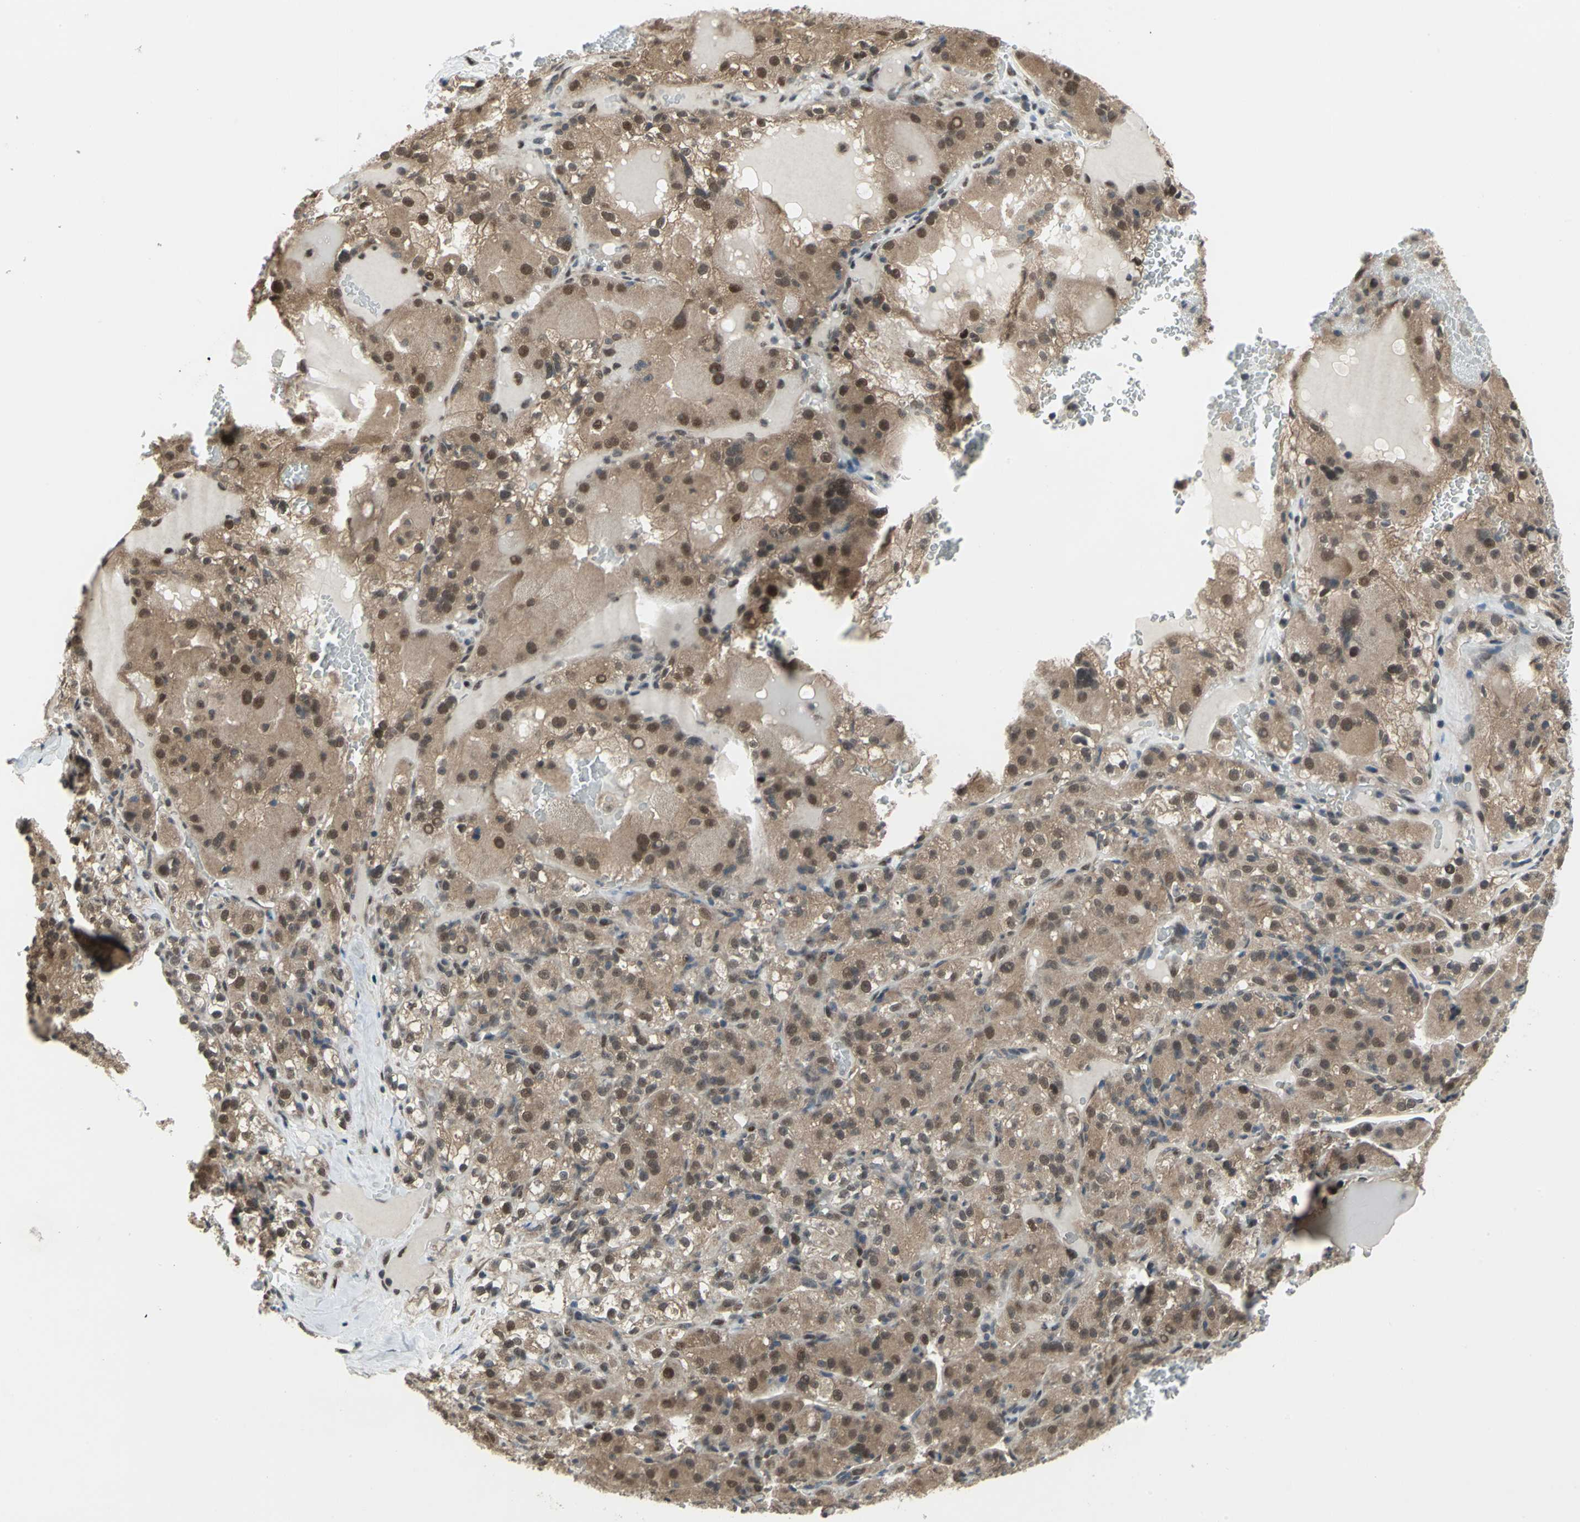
{"staining": {"intensity": "moderate", "quantity": ">75%", "location": "cytoplasmic/membranous,nuclear"}, "tissue": "renal cancer", "cell_type": "Tumor cells", "image_type": "cancer", "snomed": [{"axis": "morphology", "description": "Normal tissue, NOS"}, {"axis": "morphology", "description": "Adenocarcinoma, NOS"}, {"axis": "topography", "description": "Kidney"}], "caption": "Immunohistochemistry histopathology image of neoplastic tissue: renal adenocarcinoma stained using immunohistochemistry displays medium levels of moderate protein expression localized specifically in the cytoplasmic/membranous and nuclear of tumor cells, appearing as a cytoplasmic/membranous and nuclear brown color.", "gene": "COPS5", "patient": {"sex": "male", "age": 61}}